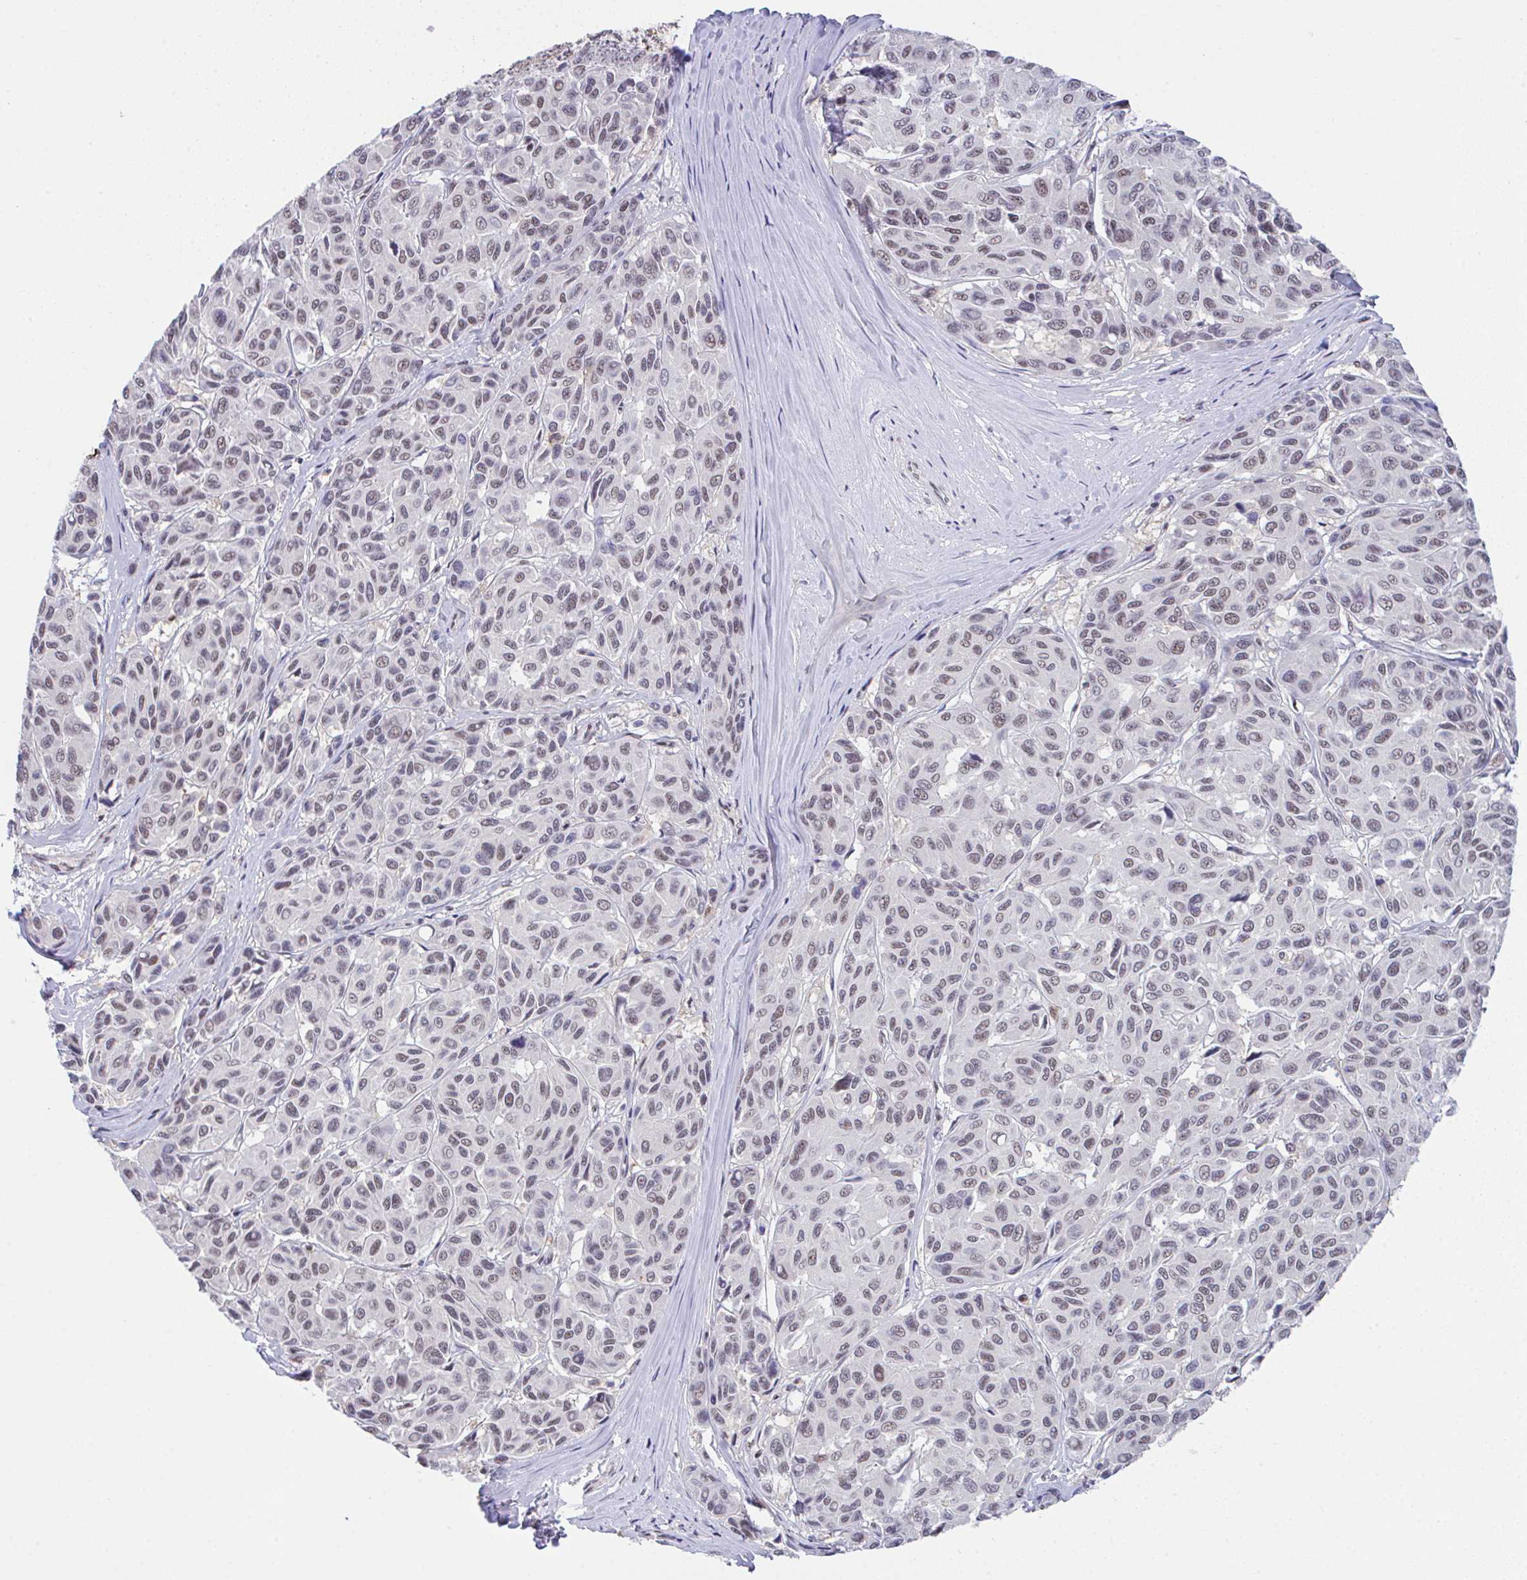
{"staining": {"intensity": "weak", "quantity": "25%-75%", "location": "nuclear"}, "tissue": "melanoma", "cell_type": "Tumor cells", "image_type": "cancer", "snomed": [{"axis": "morphology", "description": "Malignant melanoma, NOS"}, {"axis": "topography", "description": "Skin"}], "caption": "A photomicrograph showing weak nuclear expression in about 25%-75% of tumor cells in melanoma, as visualized by brown immunohistochemical staining.", "gene": "OR6K3", "patient": {"sex": "female", "age": 66}}